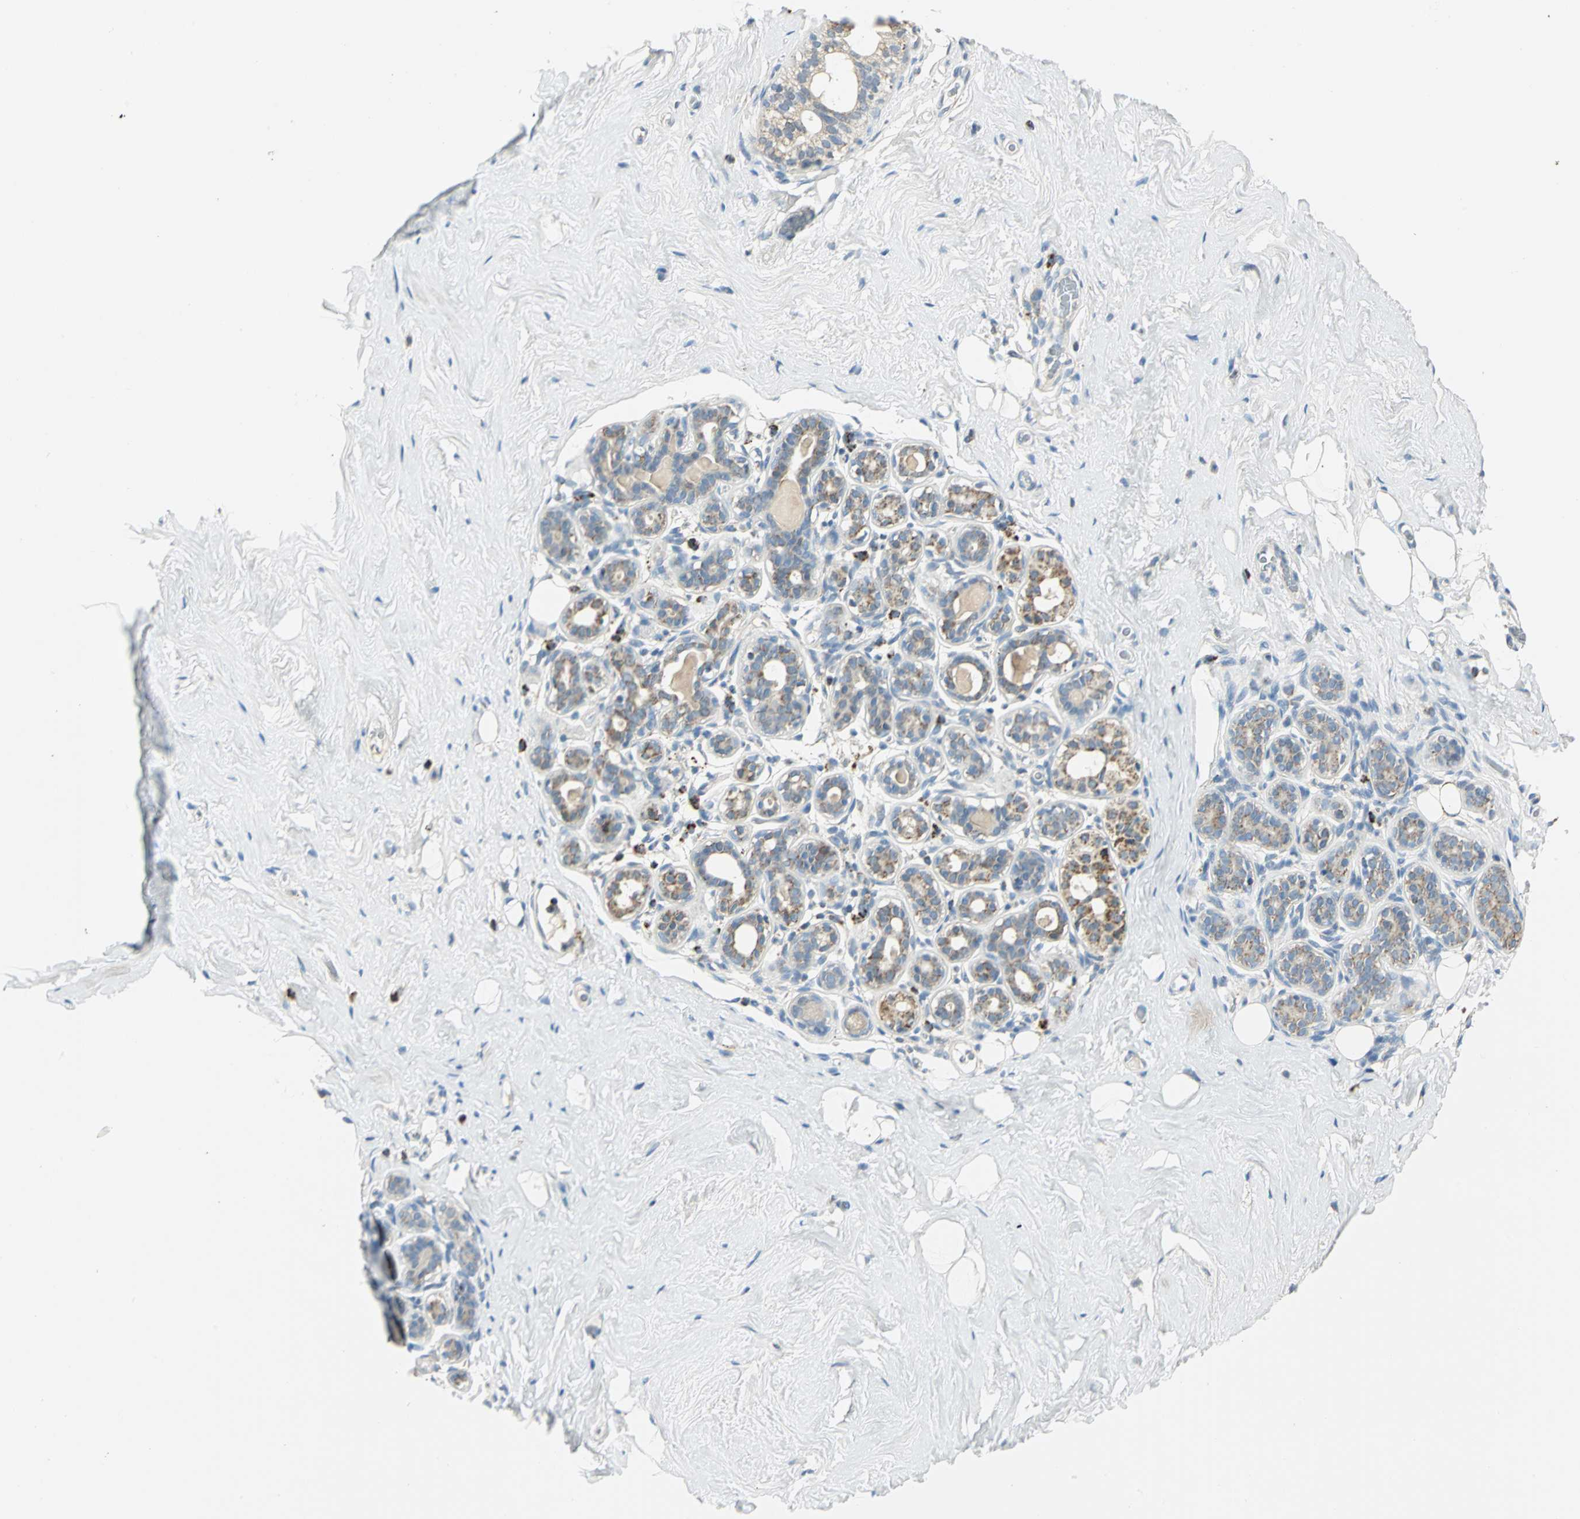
{"staining": {"intensity": "negative", "quantity": "none", "location": "none"}, "tissue": "breast", "cell_type": "Adipocytes", "image_type": "normal", "snomed": [{"axis": "morphology", "description": "Normal tissue, NOS"}, {"axis": "topography", "description": "Breast"}], "caption": "Breast stained for a protein using immunohistochemistry (IHC) exhibits no positivity adipocytes.", "gene": "ACADM", "patient": {"sex": "female", "age": 75}}